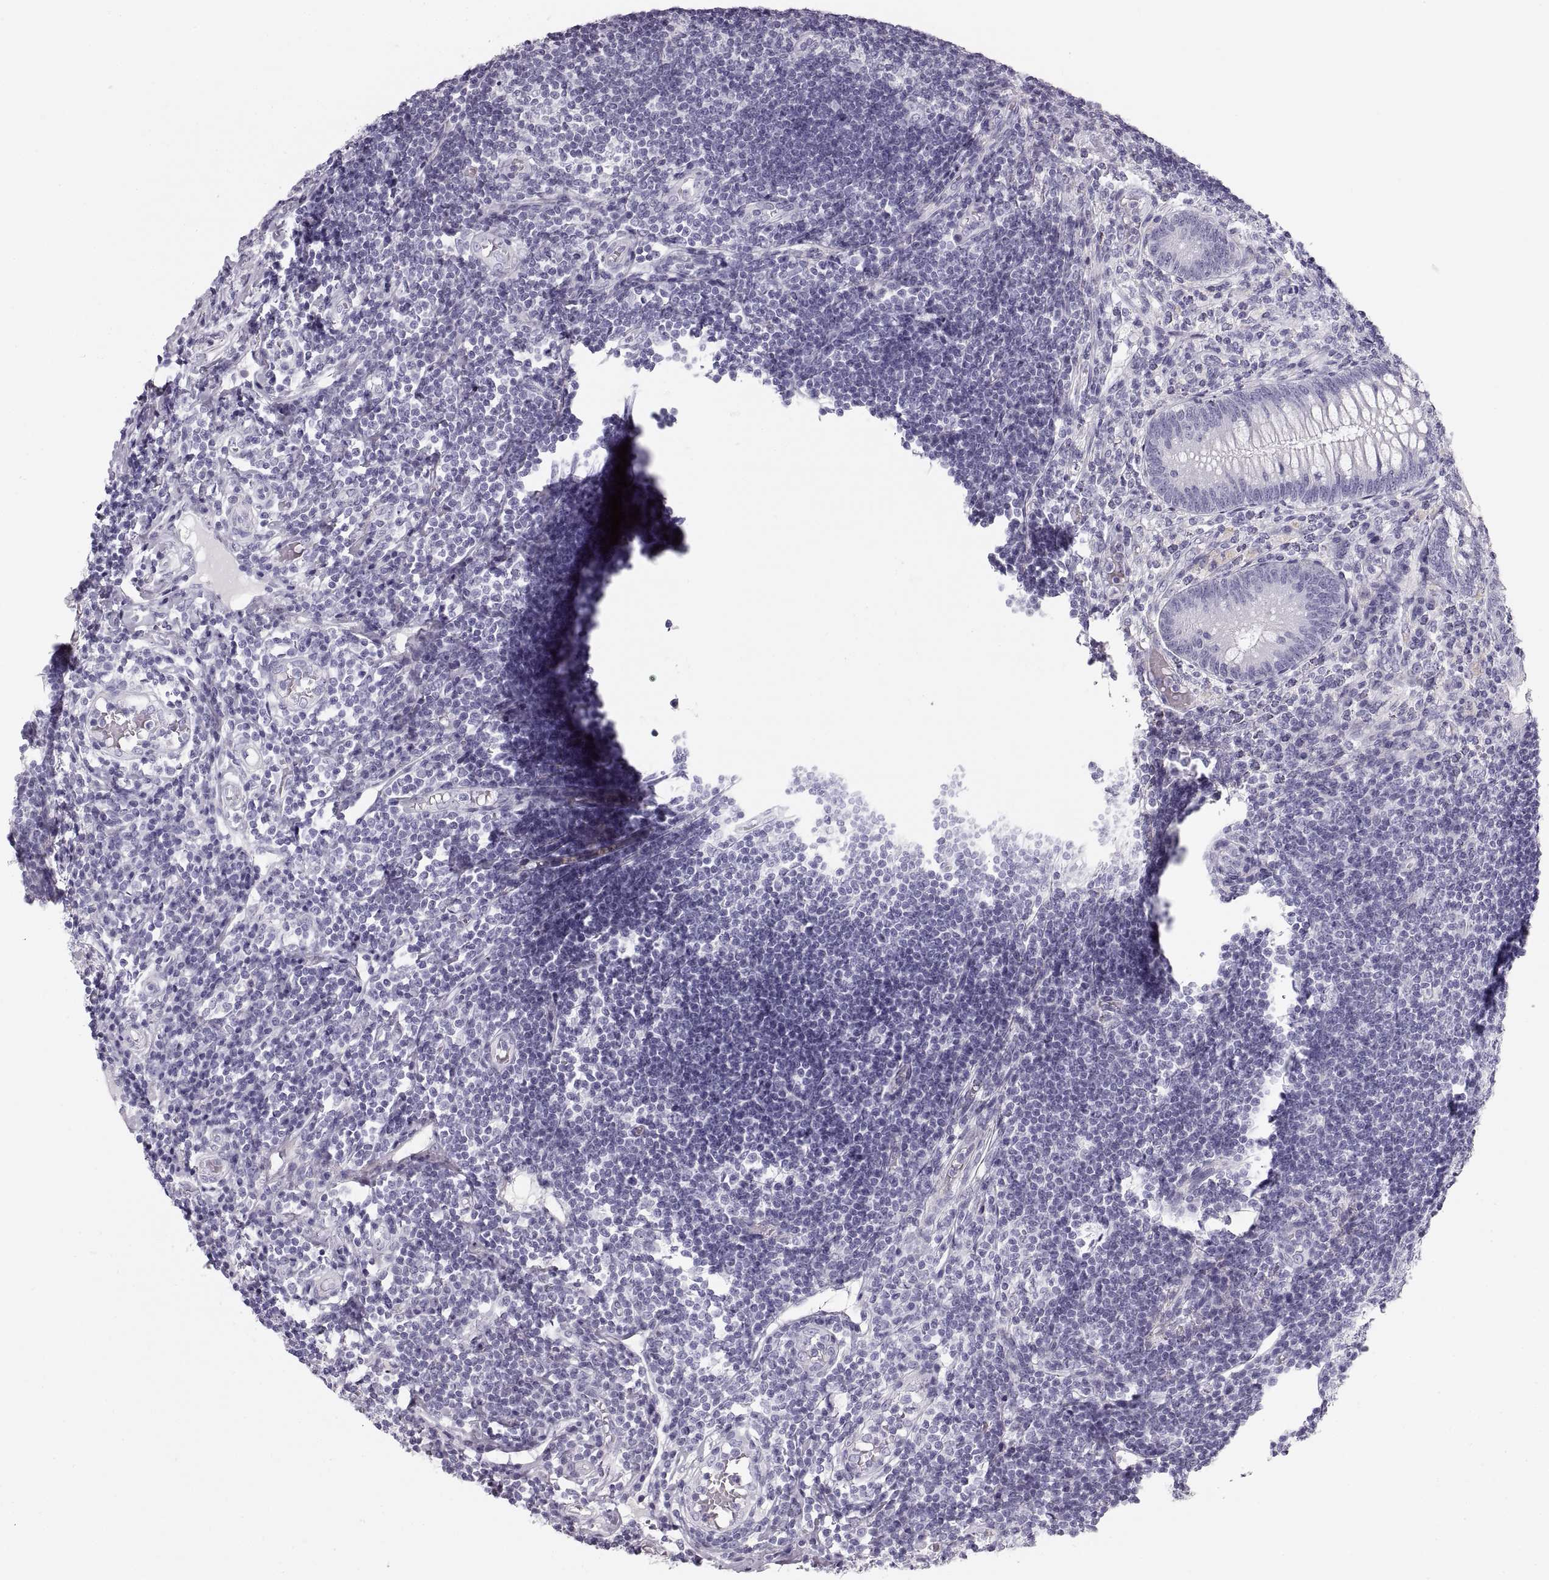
{"staining": {"intensity": "negative", "quantity": "none", "location": "none"}, "tissue": "appendix", "cell_type": "Glandular cells", "image_type": "normal", "snomed": [{"axis": "morphology", "description": "Normal tissue, NOS"}, {"axis": "morphology", "description": "Inflammation, NOS"}, {"axis": "topography", "description": "Appendix"}], "caption": "Immunohistochemistry (IHC) of benign appendix reveals no positivity in glandular cells. (Stains: DAB (3,3'-diaminobenzidine) immunohistochemistry with hematoxylin counter stain, Microscopy: brightfield microscopy at high magnification).", "gene": "CRYAA", "patient": {"sex": "male", "age": 16}}